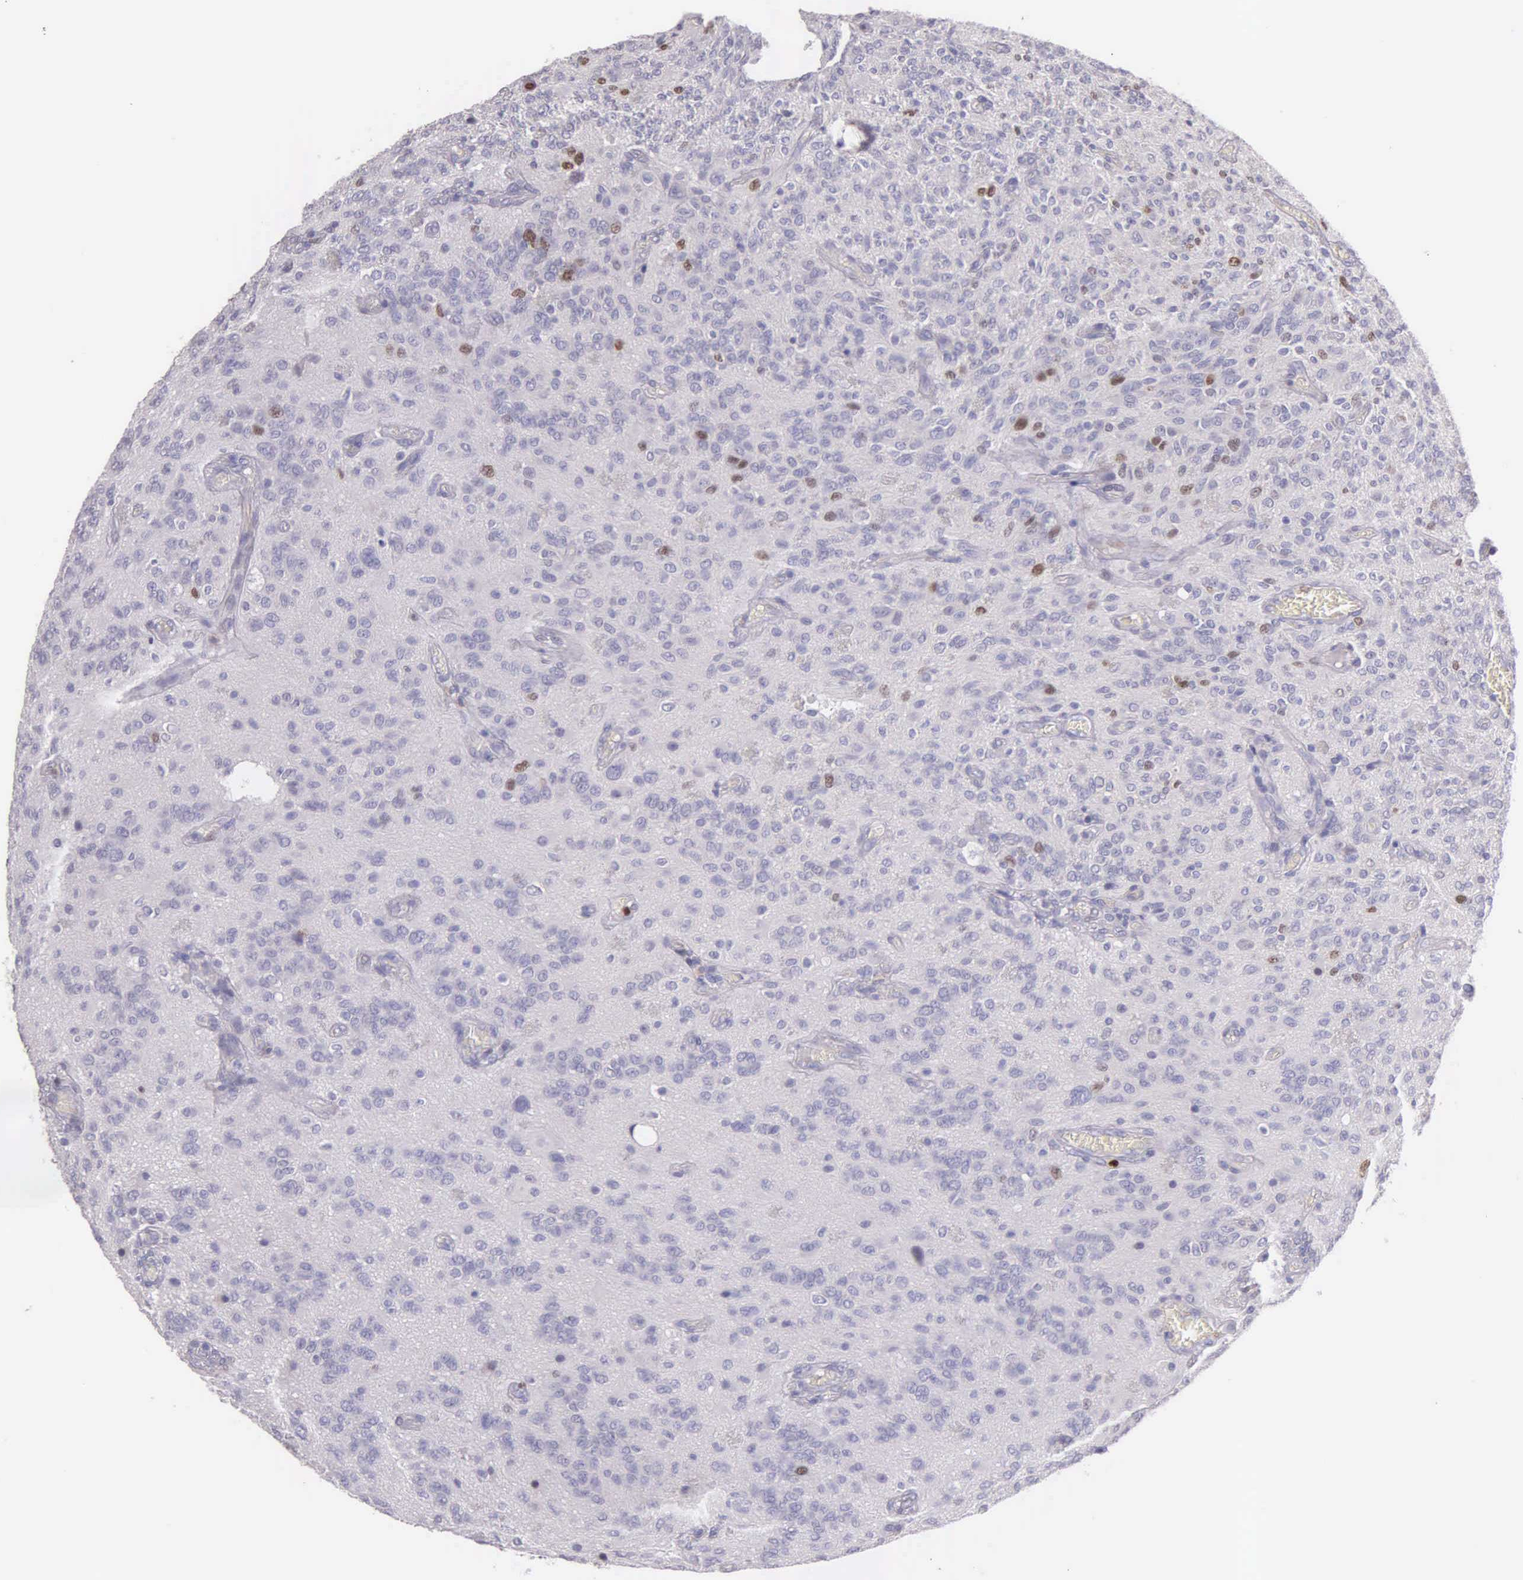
{"staining": {"intensity": "weak", "quantity": "<25%", "location": "nuclear"}, "tissue": "glioma", "cell_type": "Tumor cells", "image_type": "cancer", "snomed": [{"axis": "morphology", "description": "Glioma, malignant, Low grade"}, {"axis": "topography", "description": "Brain"}], "caption": "DAB (3,3'-diaminobenzidine) immunohistochemical staining of human malignant low-grade glioma displays no significant staining in tumor cells. (DAB (3,3'-diaminobenzidine) IHC, high magnification).", "gene": "MCM5", "patient": {"sex": "female", "age": 15}}